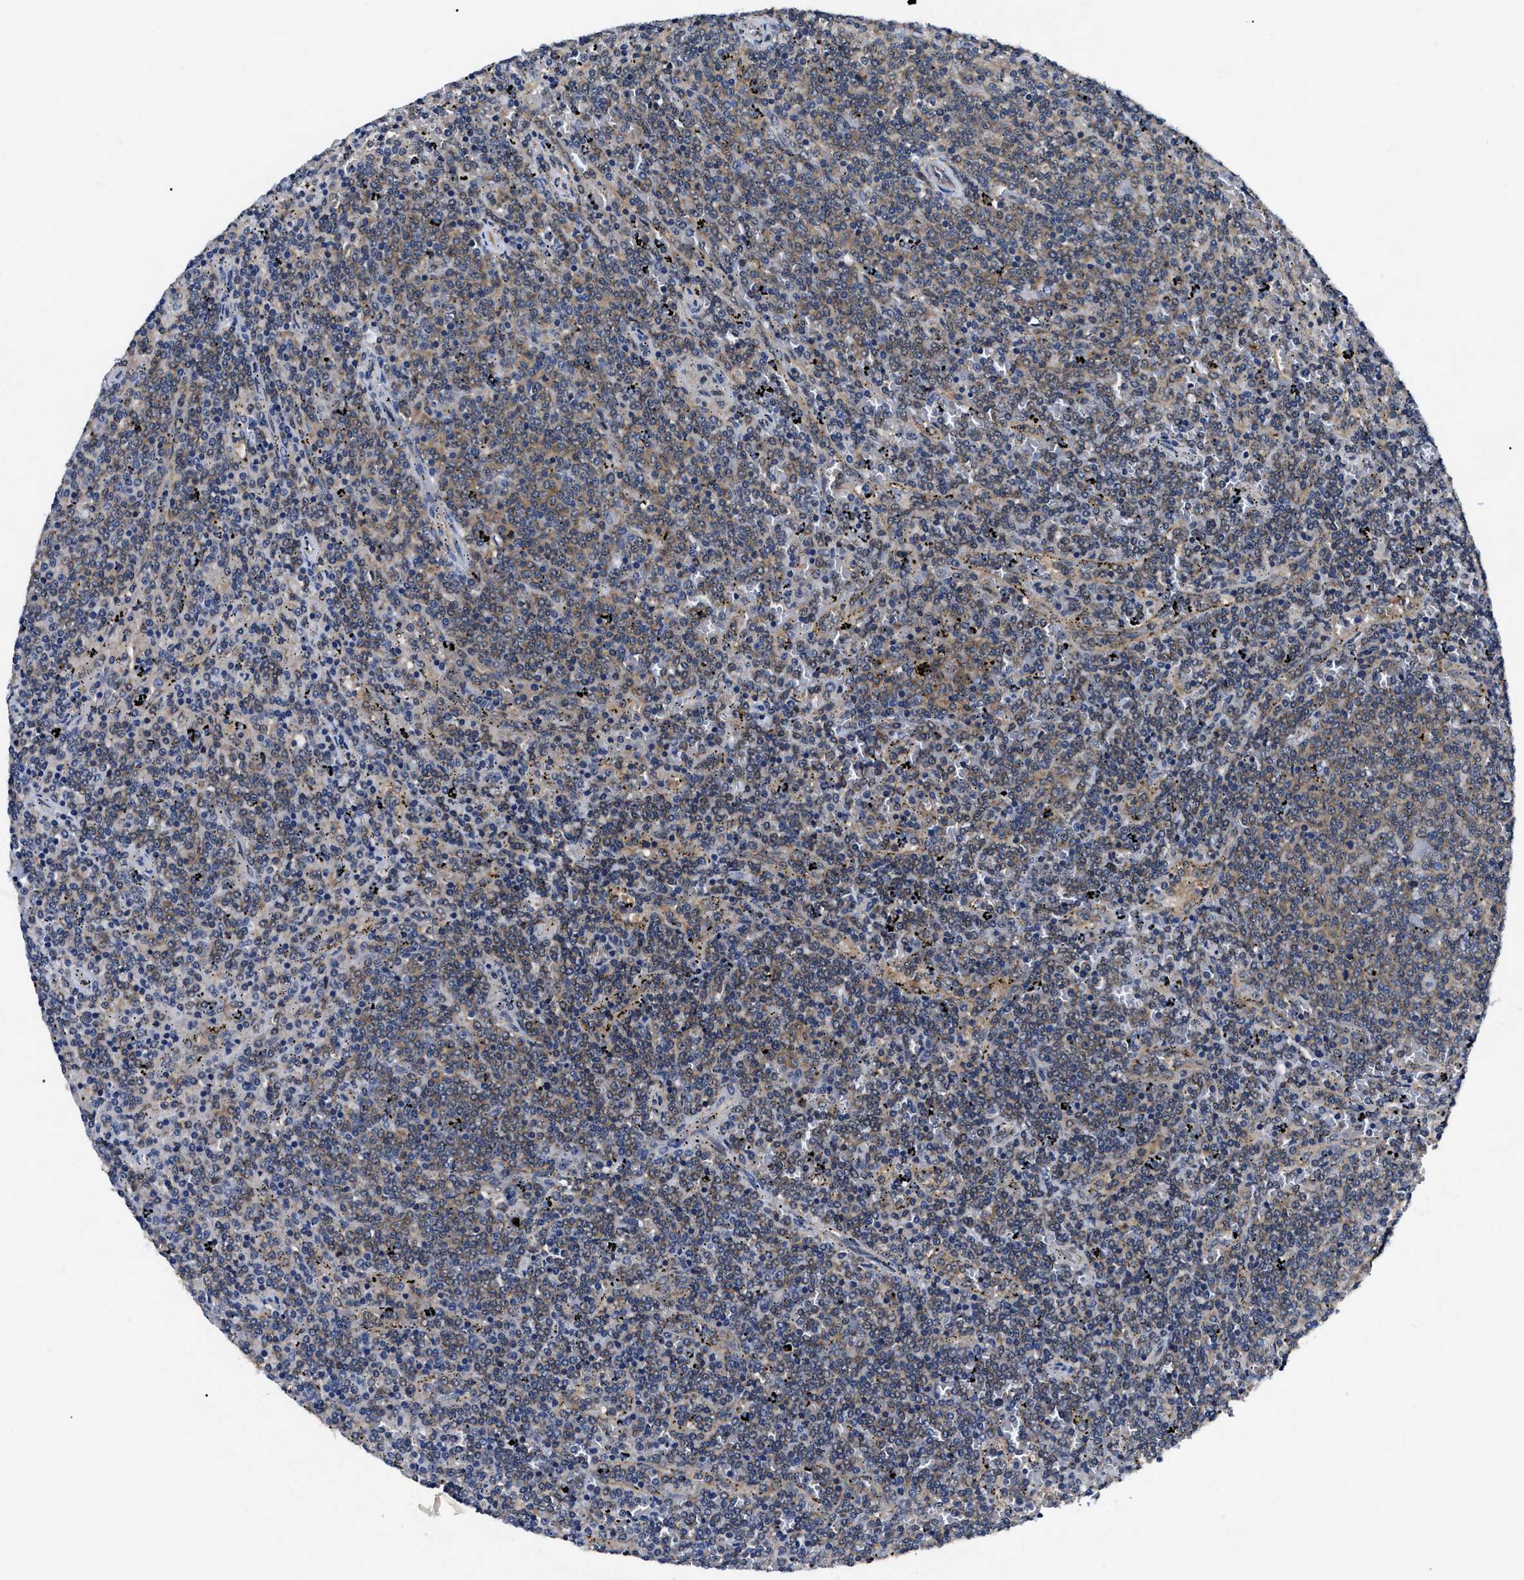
{"staining": {"intensity": "weak", "quantity": "25%-75%", "location": "cytoplasmic/membranous"}, "tissue": "lymphoma", "cell_type": "Tumor cells", "image_type": "cancer", "snomed": [{"axis": "morphology", "description": "Malignant lymphoma, non-Hodgkin's type, Low grade"}, {"axis": "topography", "description": "Spleen"}], "caption": "Lymphoma stained with a protein marker displays weak staining in tumor cells.", "gene": "GET4", "patient": {"sex": "female", "age": 50}}